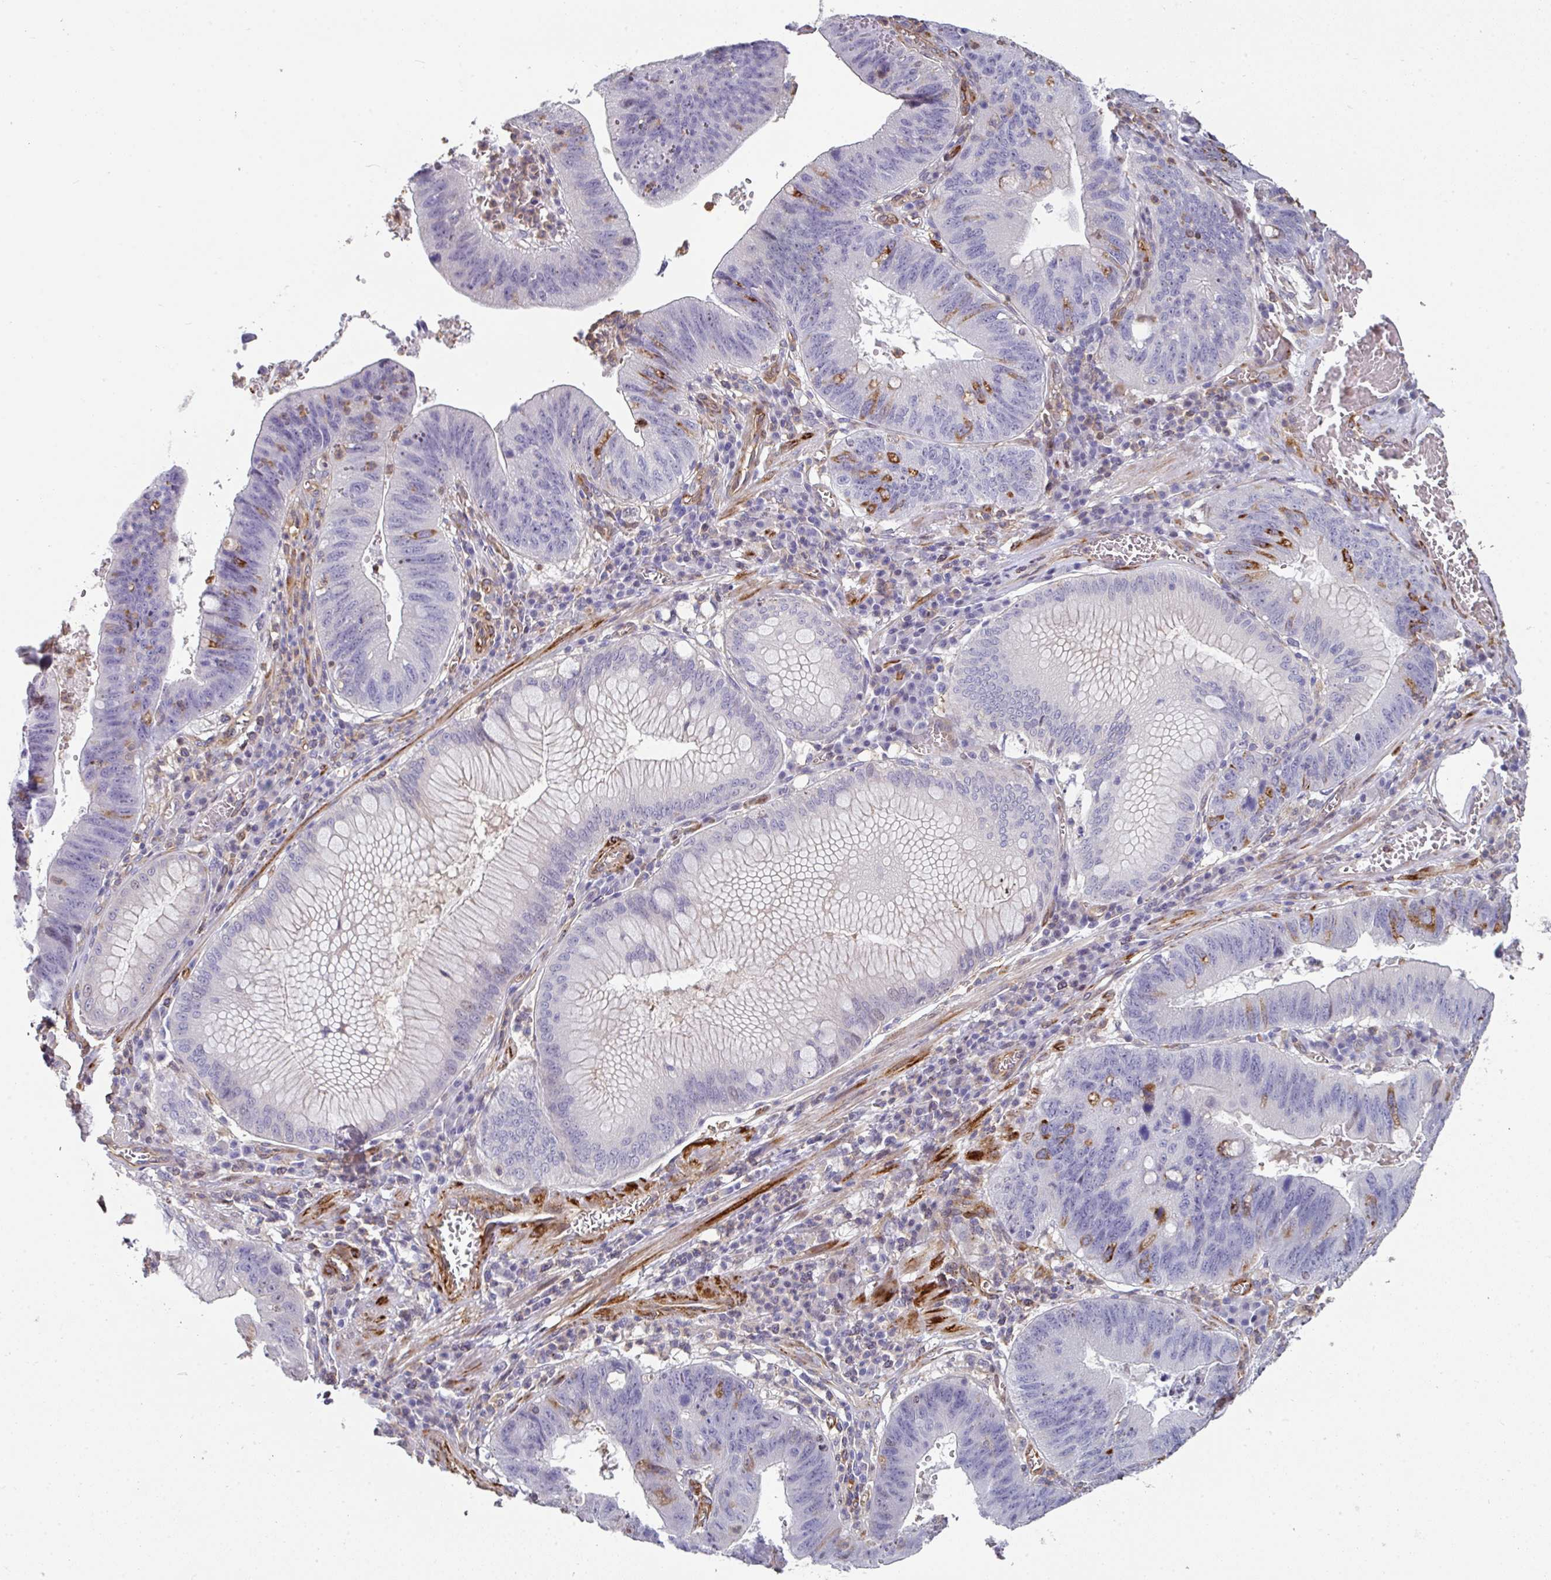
{"staining": {"intensity": "moderate", "quantity": "<25%", "location": "cytoplasmic/membranous"}, "tissue": "stomach cancer", "cell_type": "Tumor cells", "image_type": "cancer", "snomed": [{"axis": "morphology", "description": "Adenocarcinoma, NOS"}, {"axis": "topography", "description": "Stomach"}], "caption": "An immunohistochemistry image of tumor tissue is shown. Protein staining in brown highlights moderate cytoplasmic/membranous positivity in adenocarcinoma (stomach) within tumor cells.", "gene": "BEND5", "patient": {"sex": "male", "age": 59}}